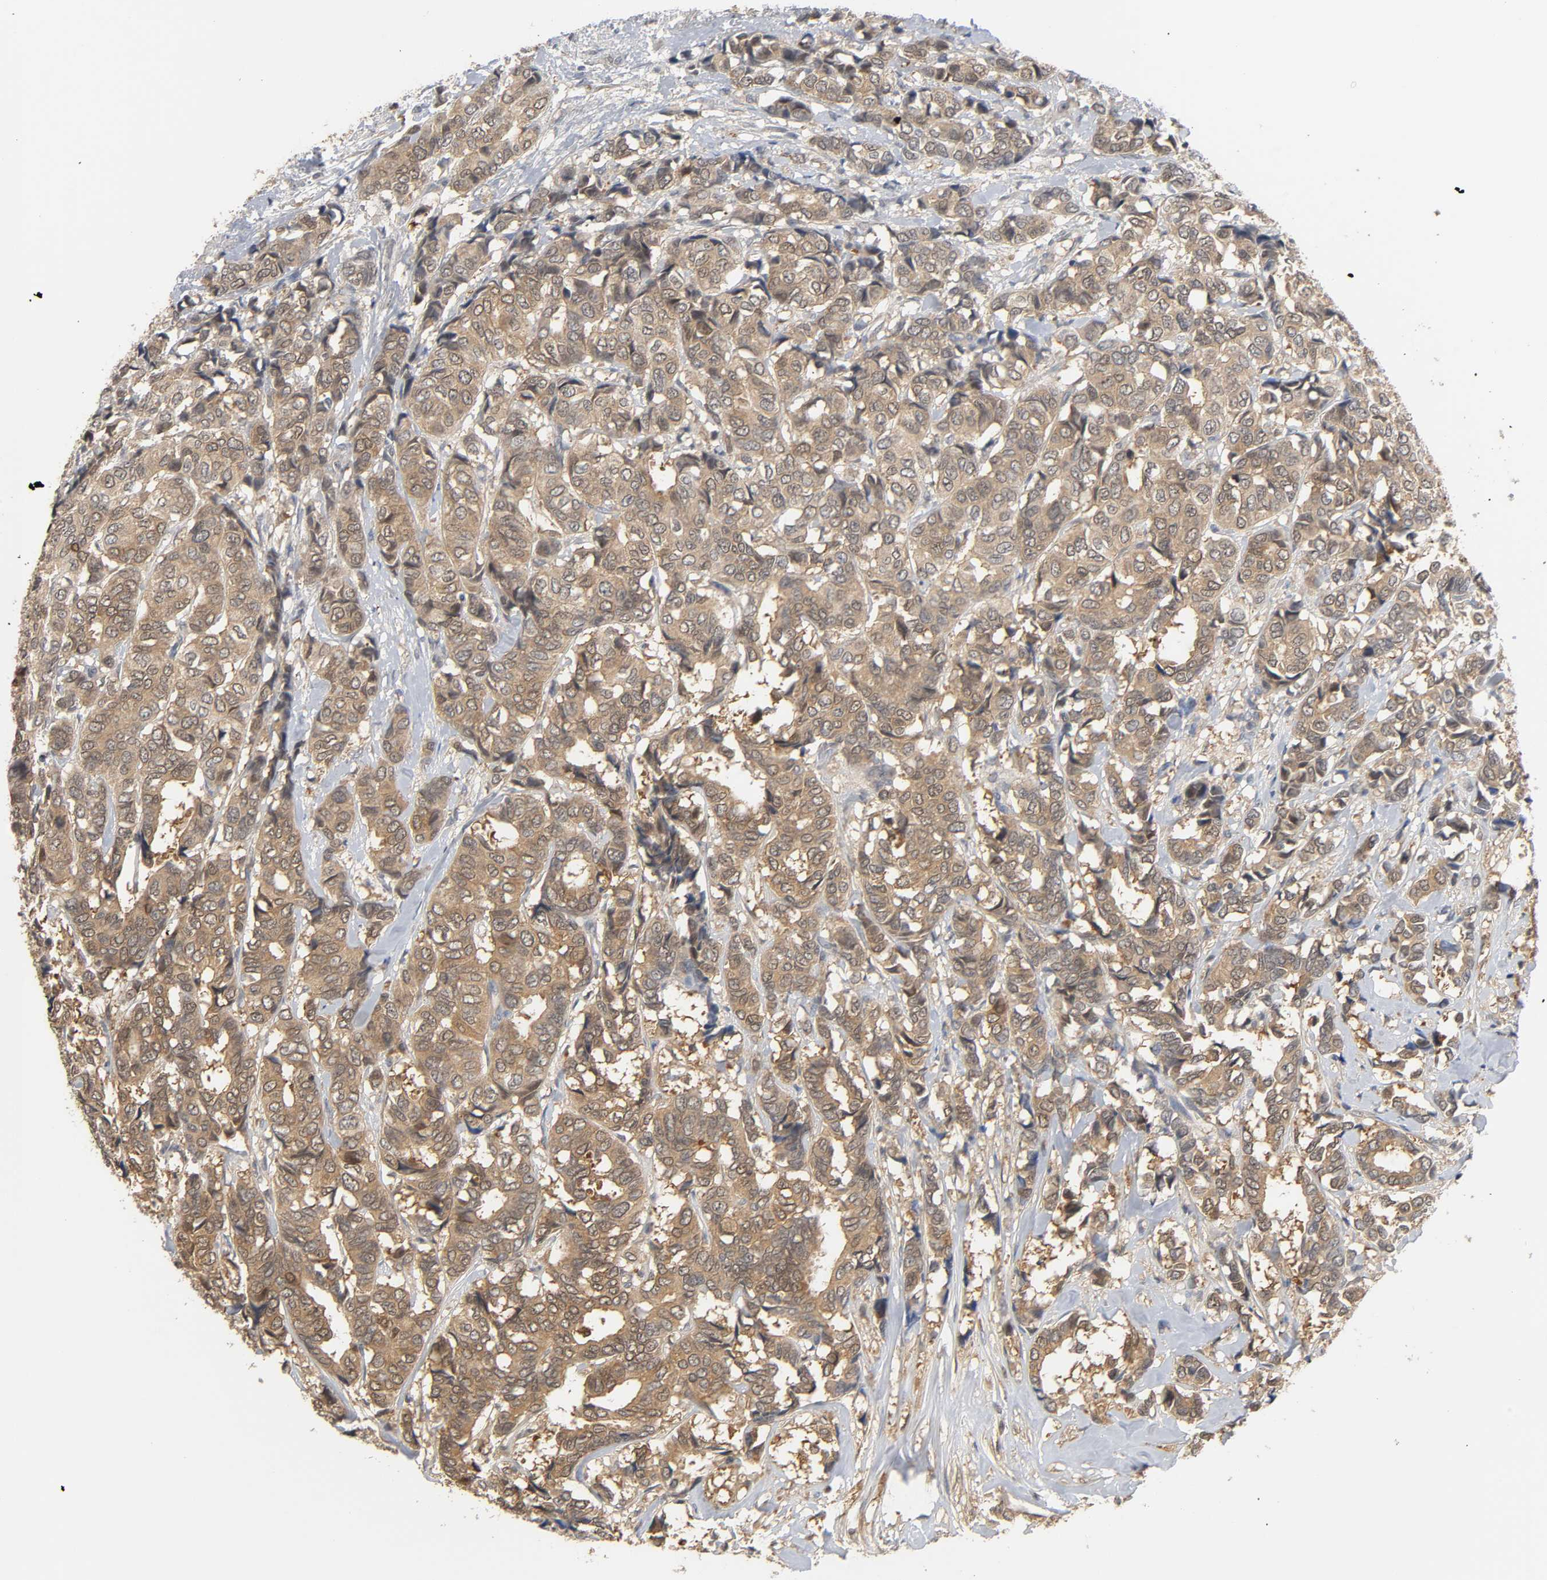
{"staining": {"intensity": "moderate", "quantity": ">75%", "location": "cytoplasmic/membranous"}, "tissue": "breast cancer", "cell_type": "Tumor cells", "image_type": "cancer", "snomed": [{"axis": "morphology", "description": "Duct carcinoma"}, {"axis": "topography", "description": "Breast"}], "caption": "The photomicrograph displays a brown stain indicating the presence of a protein in the cytoplasmic/membranous of tumor cells in breast infiltrating ductal carcinoma.", "gene": "MIF", "patient": {"sex": "female", "age": 87}}